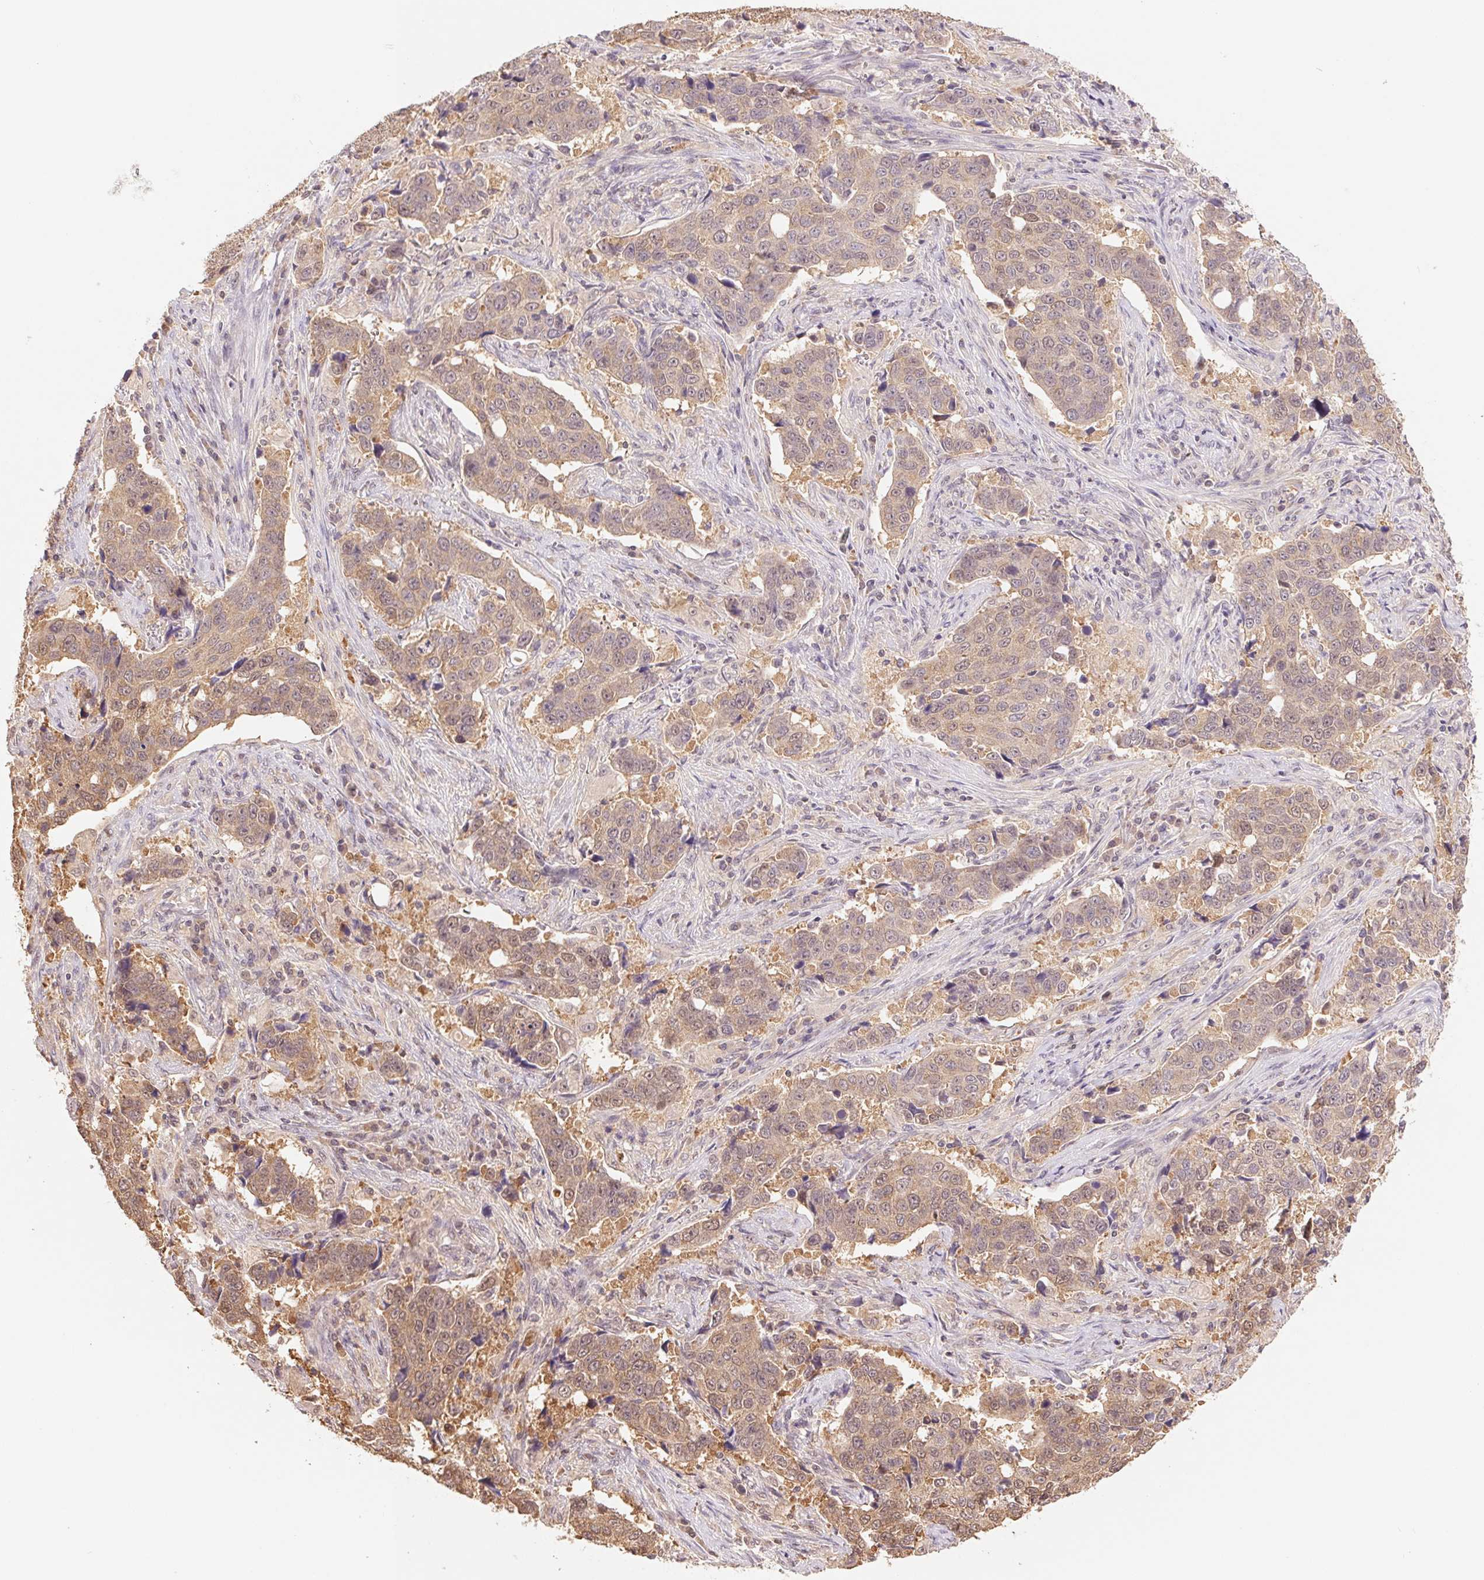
{"staining": {"intensity": "weak", "quantity": ">75%", "location": "cytoplasmic/membranous,nuclear"}, "tissue": "lung cancer", "cell_type": "Tumor cells", "image_type": "cancer", "snomed": [{"axis": "morphology", "description": "Squamous cell carcinoma, NOS"}, {"axis": "topography", "description": "Lymph node"}, {"axis": "topography", "description": "Lung"}], "caption": "Protein analysis of lung cancer (squamous cell carcinoma) tissue exhibits weak cytoplasmic/membranous and nuclear positivity in approximately >75% of tumor cells. The staining is performed using DAB brown chromogen to label protein expression. The nuclei are counter-stained blue using hematoxylin.", "gene": "CDC123", "patient": {"sex": "male", "age": 61}}